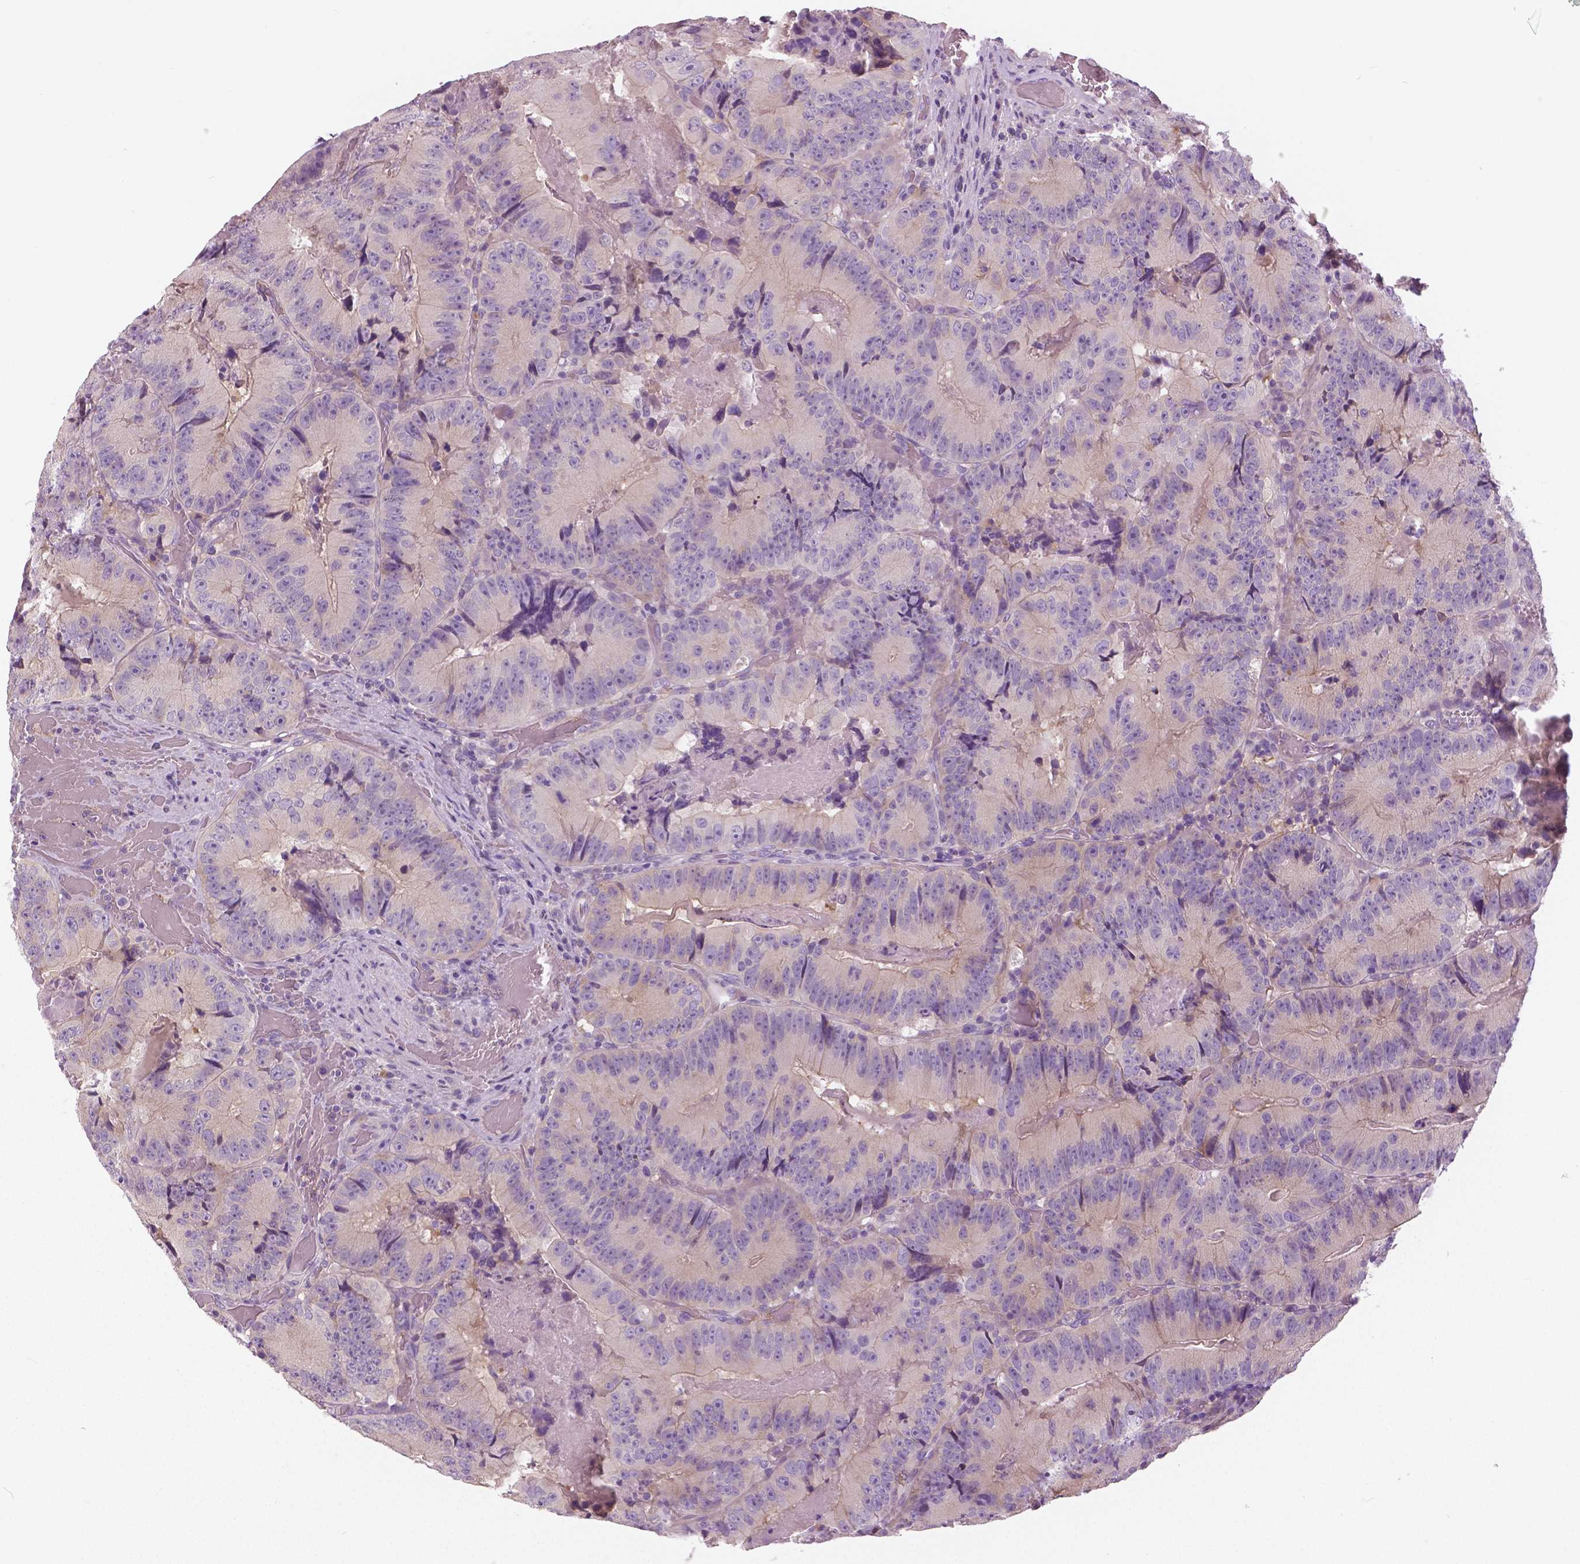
{"staining": {"intensity": "negative", "quantity": "none", "location": "none"}, "tissue": "colorectal cancer", "cell_type": "Tumor cells", "image_type": "cancer", "snomed": [{"axis": "morphology", "description": "Adenocarcinoma, NOS"}, {"axis": "topography", "description": "Colon"}], "caption": "This is a photomicrograph of immunohistochemistry (IHC) staining of colorectal cancer (adenocarcinoma), which shows no expression in tumor cells.", "gene": "SERPINI1", "patient": {"sex": "female", "age": 86}}